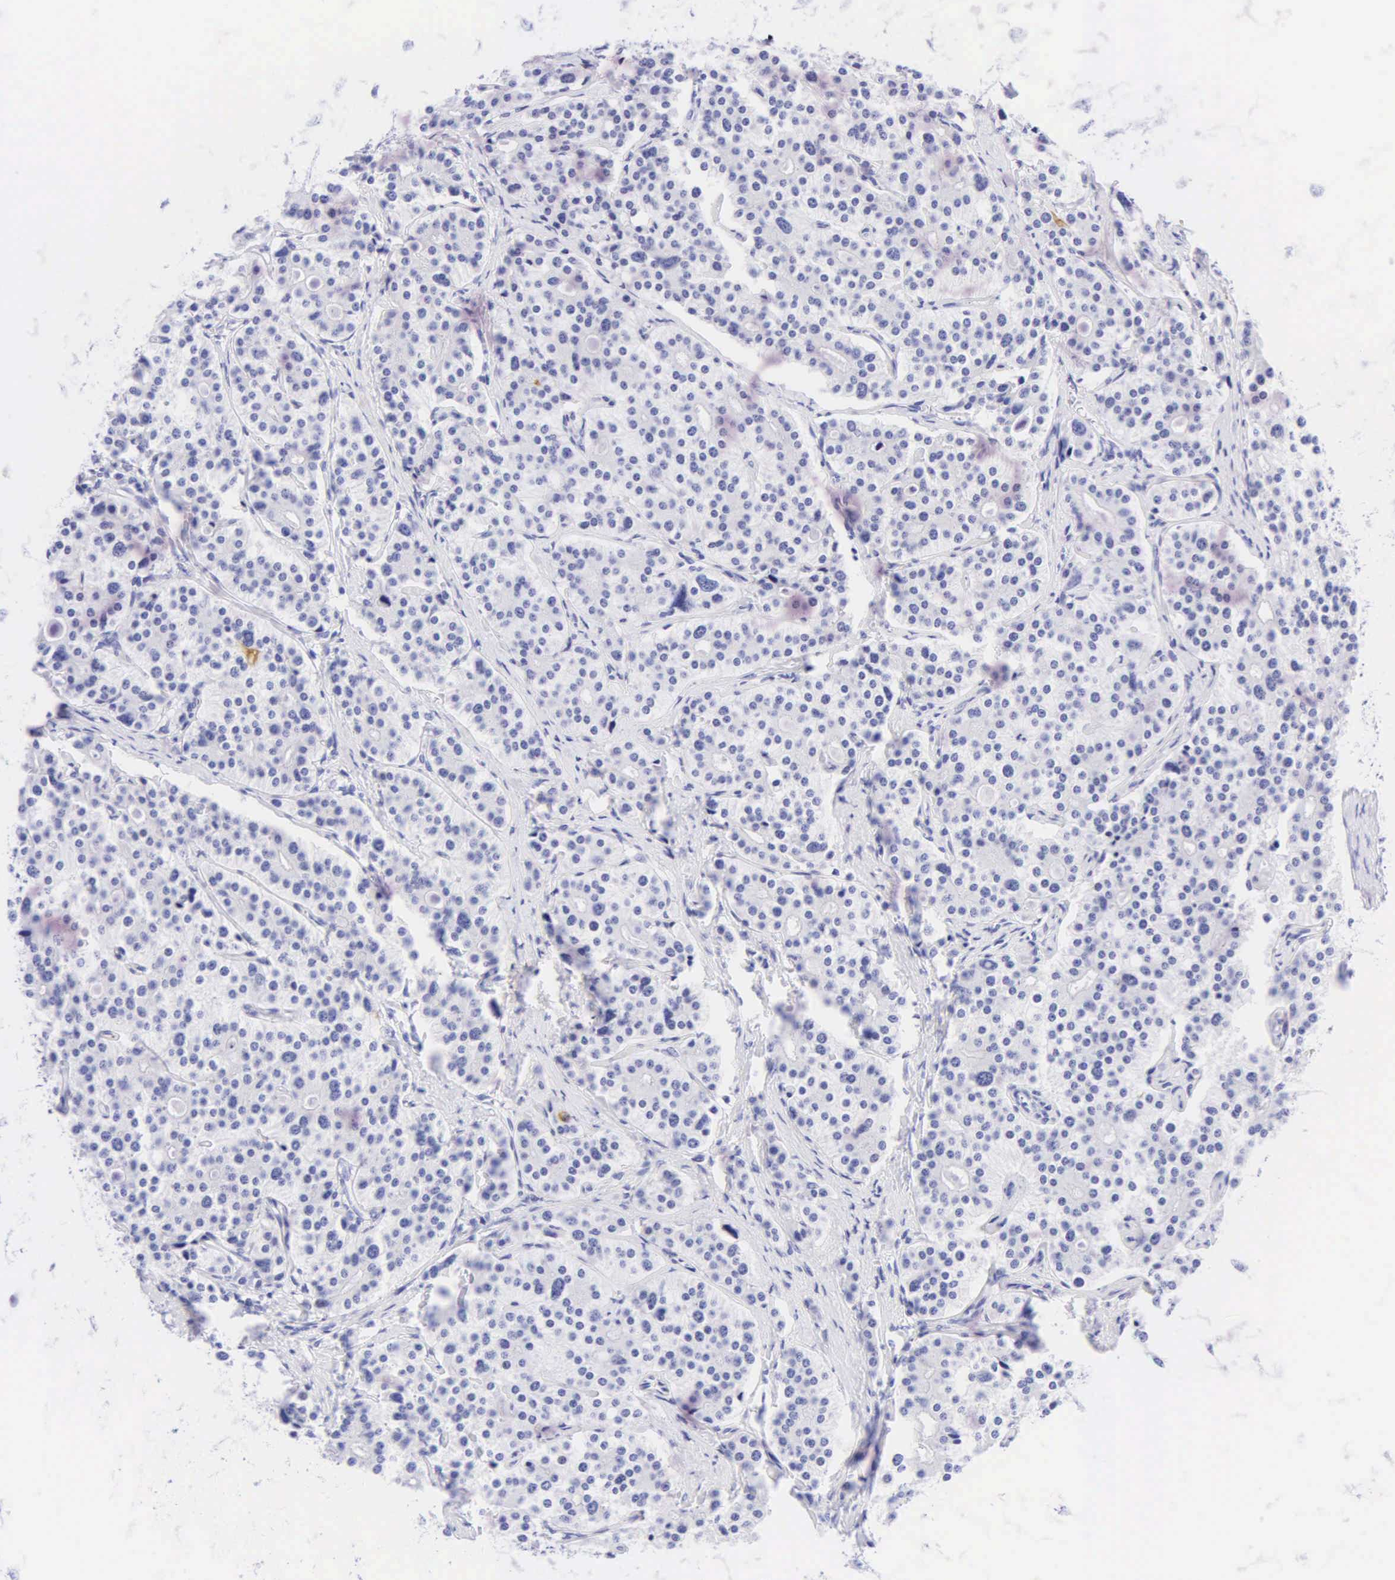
{"staining": {"intensity": "negative", "quantity": "none", "location": "none"}, "tissue": "carcinoid", "cell_type": "Tumor cells", "image_type": "cancer", "snomed": [{"axis": "morphology", "description": "Carcinoid, malignant, NOS"}, {"axis": "topography", "description": "Small intestine"}], "caption": "Immunohistochemistry histopathology image of neoplastic tissue: carcinoid stained with DAB reveals no significant protein staining in tumor cells. (Stains: DAB immunohistochemistry (IHC) with hematoxylin counter stain, Microscopy: brightfield microscopy at high magnification).", "gene": "KRT20", "patient": {"sex": "male", "age": 63}}